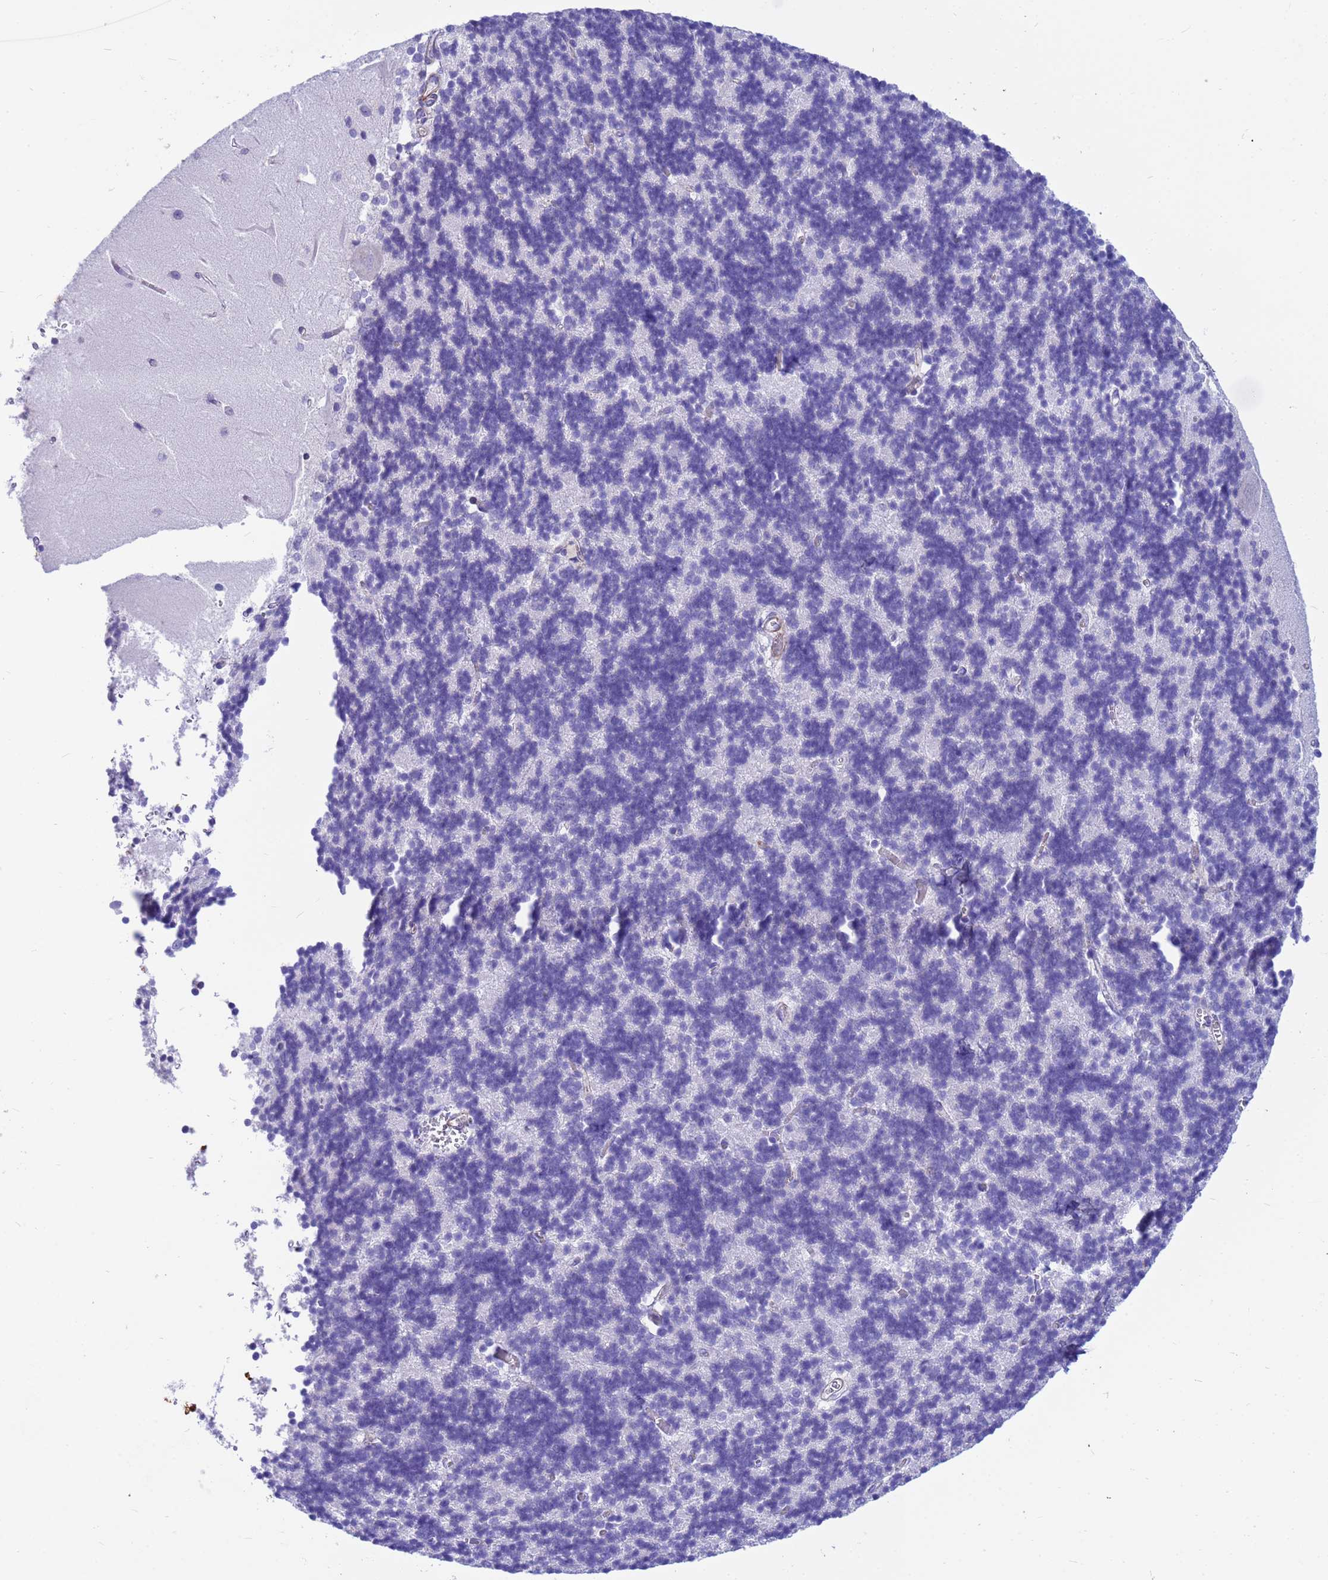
{"staining": {"intensity": "negative", "quantity": "none", "location": "none"}, "tissue": "cerebellum", "cell_type": "Cells in granular layer", "image_type": "normal", "snomed": [{"axis": "morphology", "description": "Normal tissue, NOS"}, {"axis": "topography", "description": "Cerebellum"}], "caption": "A high-resolution micrograph shows immunohistochemistry staining of unremarkable cerebellum, which displays no significant positivity in cells in granular layer. (IHC, brightfield microscopy, high magnification).", "gene": "ORM1", "patient": {"sex": "male", "age": 37}}